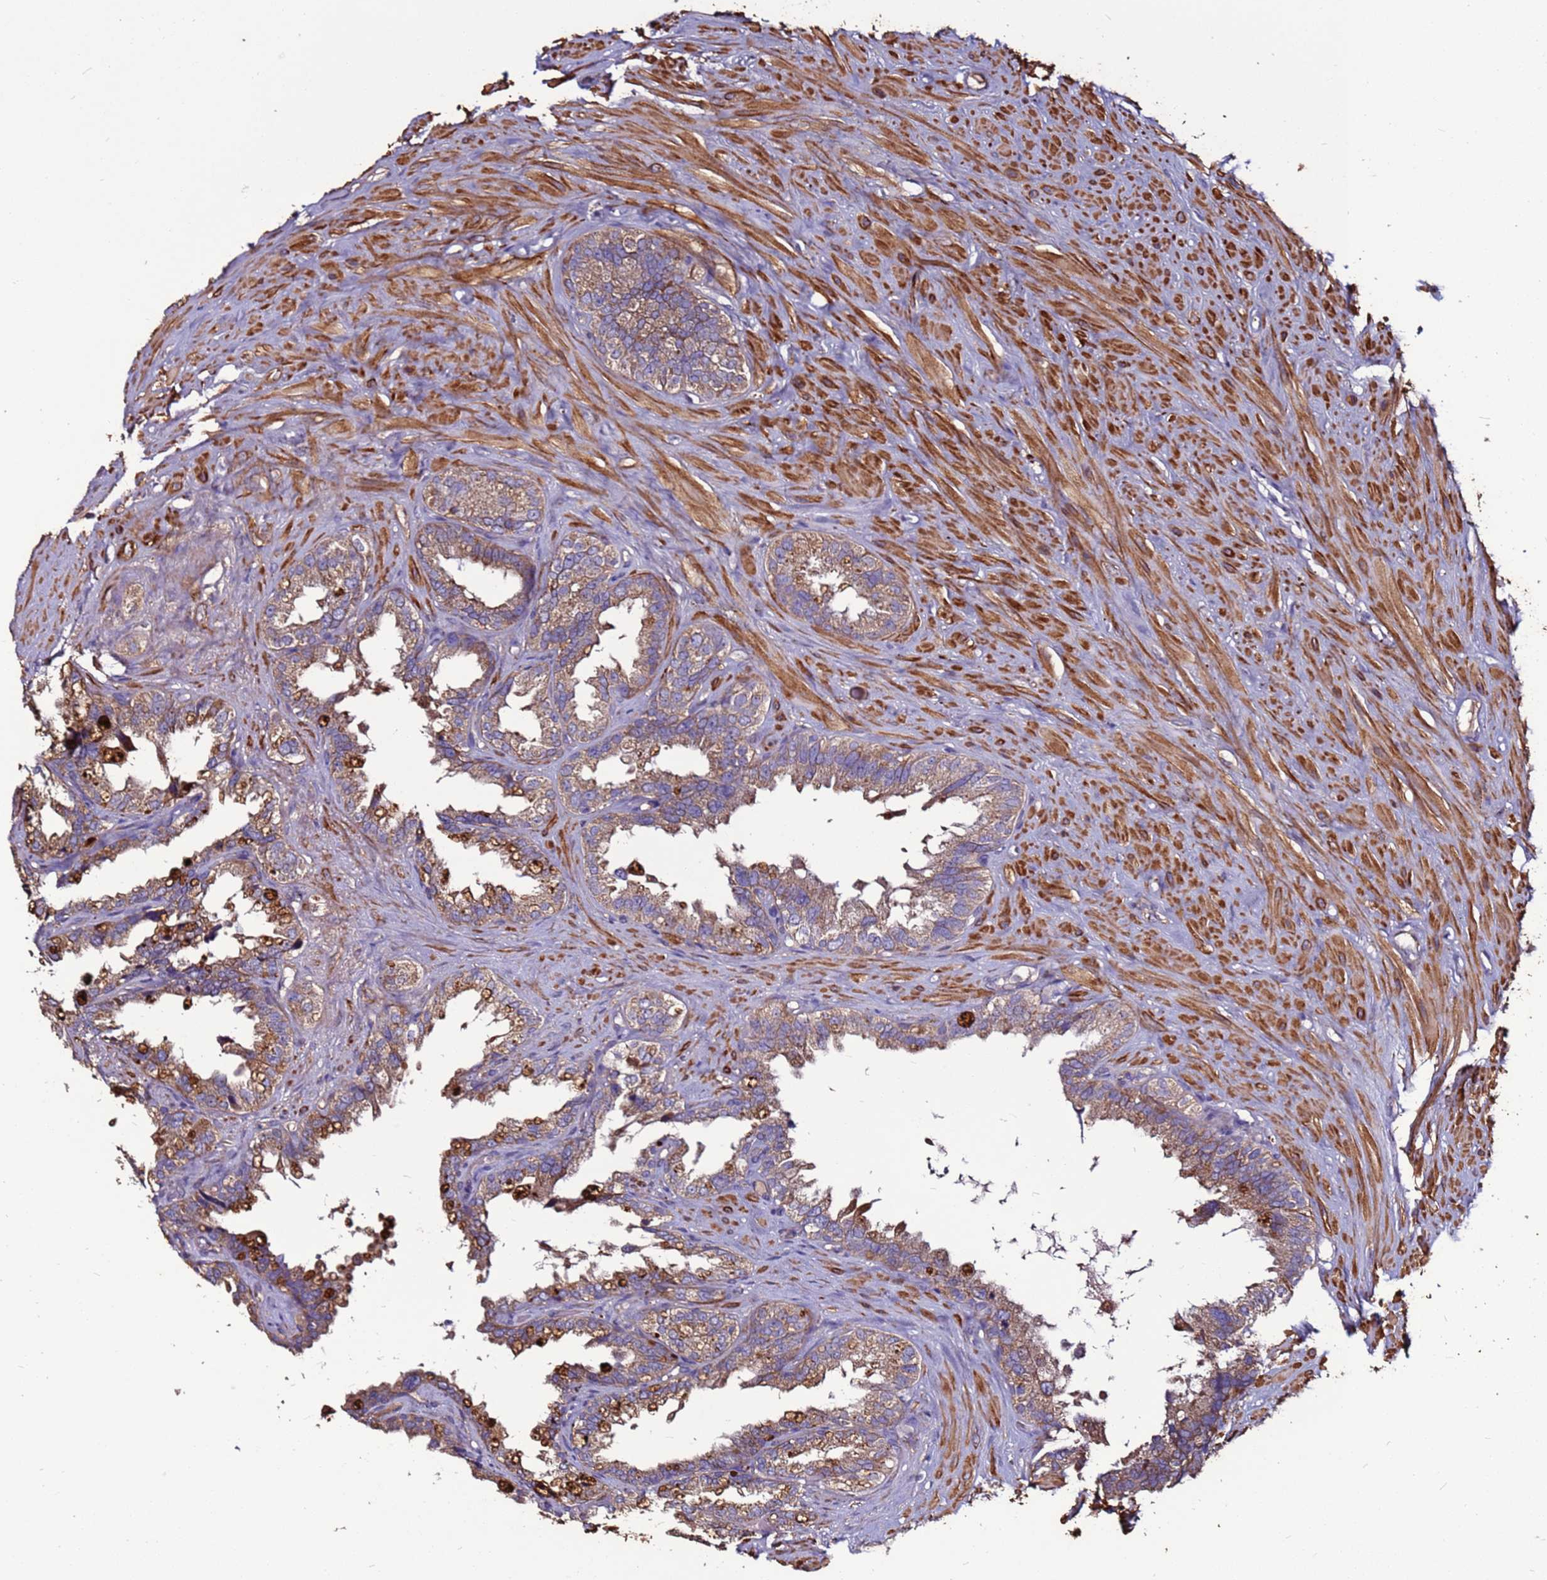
{"staining": {"intensity": "strong", "quantity": "25%-75%", "location": "cytoplasmic/membranous"}, "tissue": "seminal vesicle", "cell_type": "Glandular cells", "image_type": "normal", "snomed": [{"axis": "morphology", "description": "Normal tissue, NOS"}, {"axis": "topography", "description": "Seminal veicle"}], "caption": "Immunohistochemistry (DAB (3,3'-diaminobenzidine)) staining of unremarkable human seminal vesicle demonstrates strong cytoplasmic/membranous protein positivity in about 25%-75% of glandular cells. (DAB (3,3'-diaminobenzidine) = brown stain, brightfield microscopy at high magnification).", "gene": "CEP55", "patient": {"sex": "male", "age": 80}}